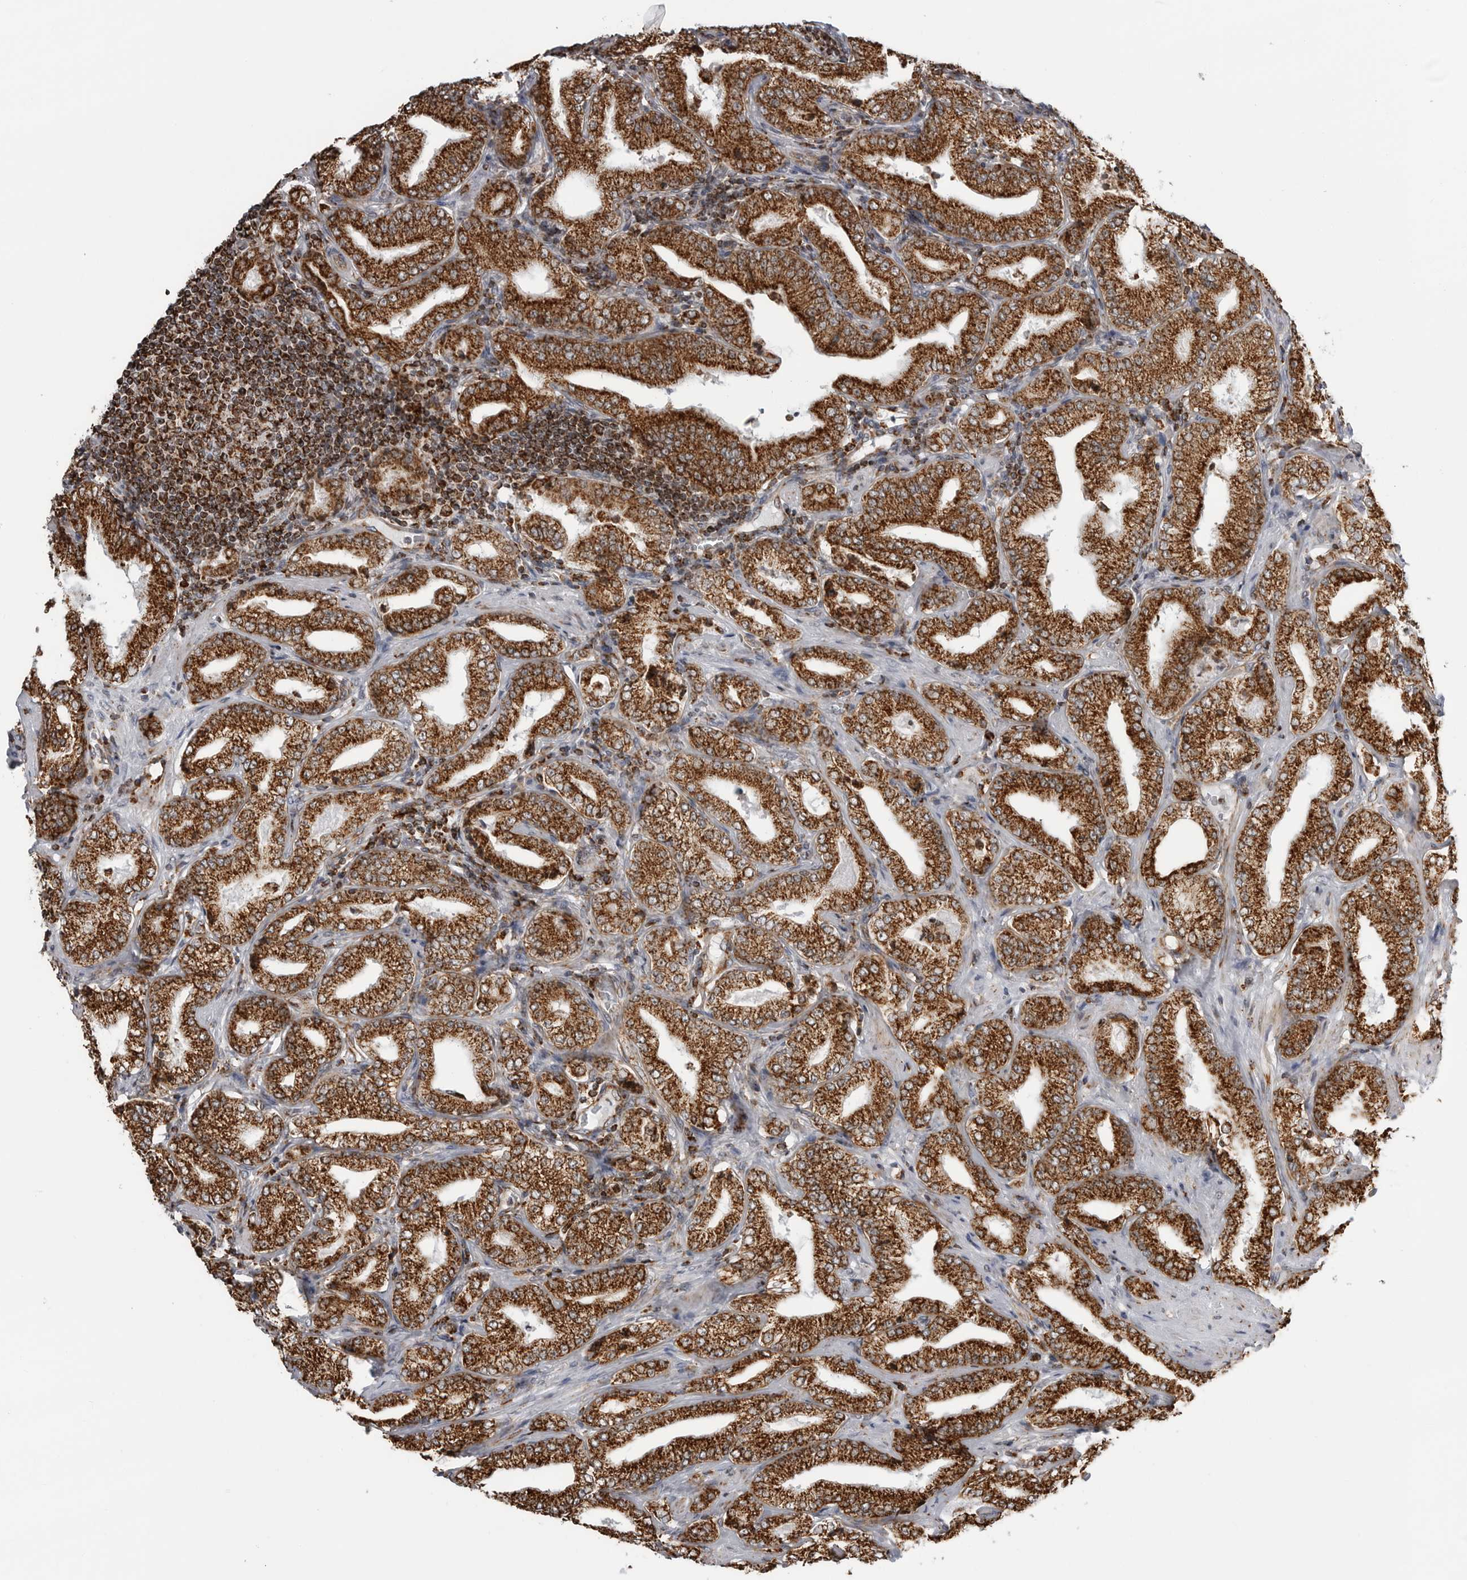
{"staining": {"intensity": "strong", "quantity": ">75%", "location": "cytoplasmic/membranous"}, "tissue": "prostate cancer", "cell_type": "Tumor cells", "image_type": "cancer", "snomed": [{"axis": "morphology", "description": "Adenocarcinoma, Low grade"}, {"axis": "topography", "description": "Prostate"}], "caption": "Immunohistochemical staining of human prostate cancer displays strong cytoplasmic/membranous protein staining in about >75% of tumor cells.", "gene": "COX5A", "patient": {"sex": "male", "age": 62}}